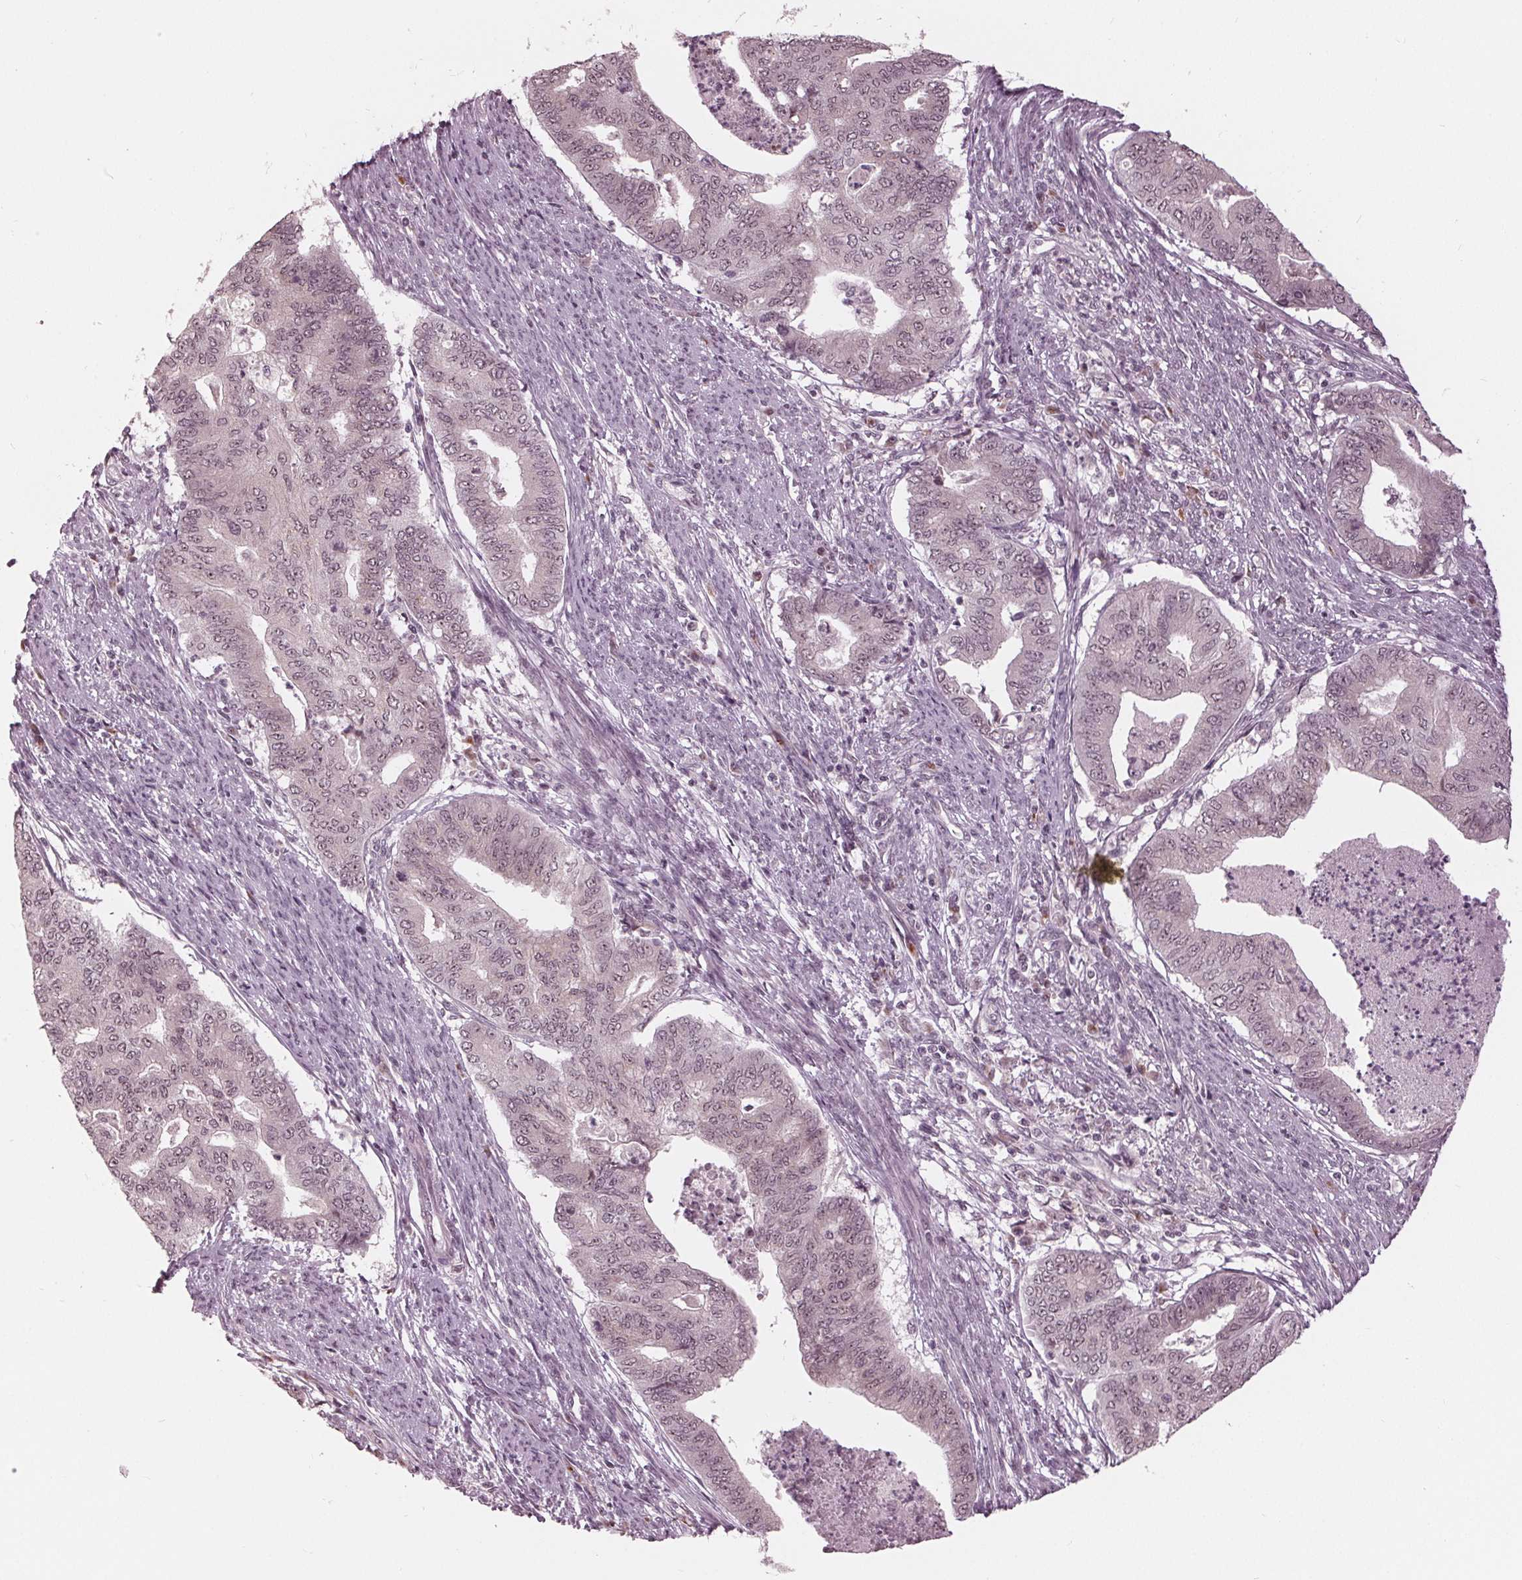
{"staining": {"intensity": "weak", "quantity": ">75%", "location": "nuclear"}, "tissue": "endometrial cancer", "cell_type": "Tumor cells", "image_type": "cancer", "snomed": [{"axis": "morphology", "description": "Adenocarcinoma, NOS"}, {"axis": "topography", "description": "Endometrium"}], "caption": "Protein analysis of endometrial adenocarcinoma tissue shows weak nuclear staining in about >75% of tumor cells.", "gene": "SLX4", "patient": {"sex": "female", "age": 79}}